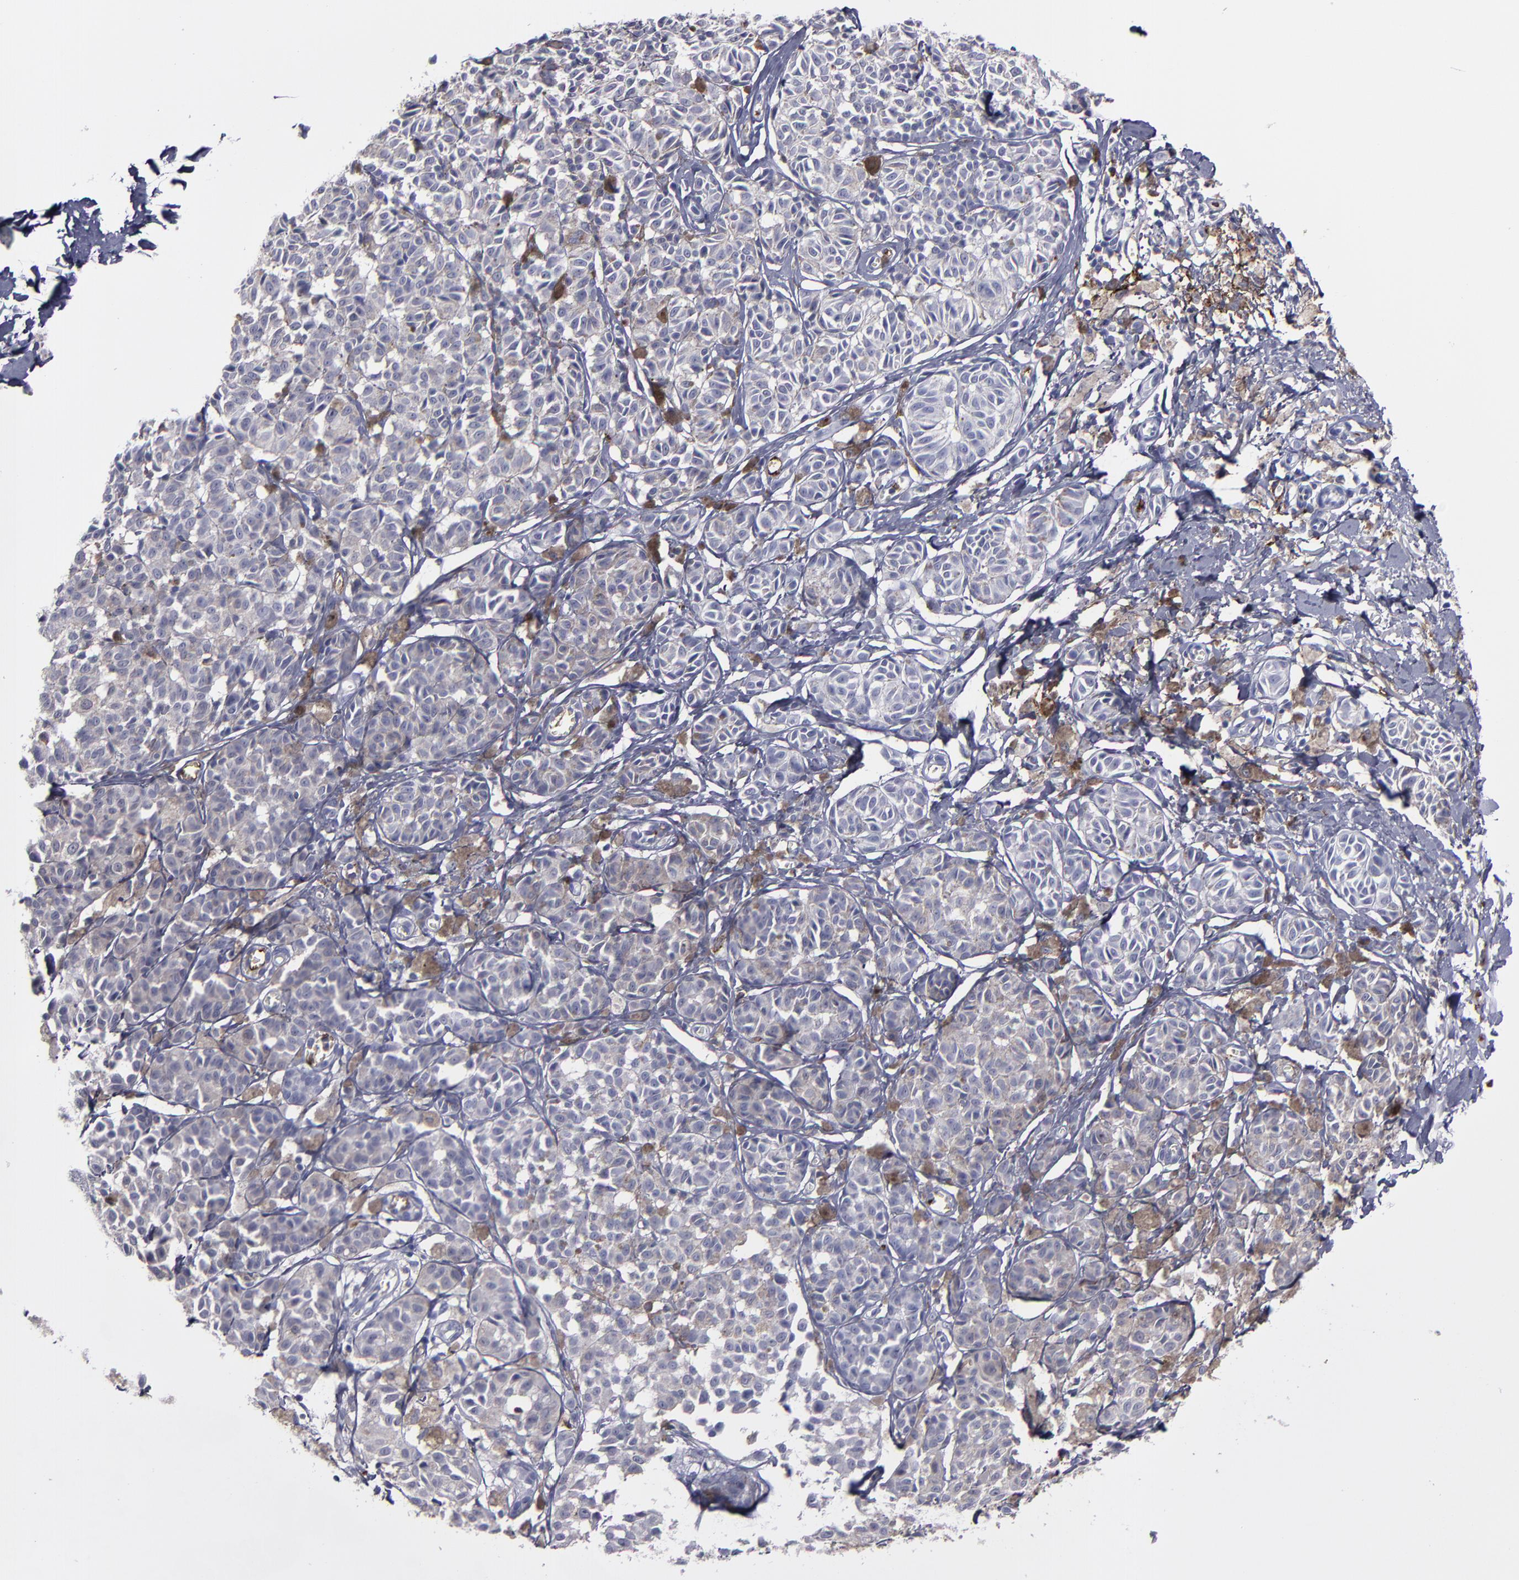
{"staining": {"intensity": "negative", "quantity": "none", "location": "none"}, "tissue": "melanoma", "cell_type": "Tumor cells", "image_type": "cancer", "snomed": [{"axis": "morphology", "description": "Malignant melanoma, NOS"}, {"axis": "topography", "description": "Skin"}], "caption": "Melanoma was stained to show a protein in brown. There is no significant positivity in tumor cells.", "gene": "CD36", "patient": {"sex": "male", "age": 76}}